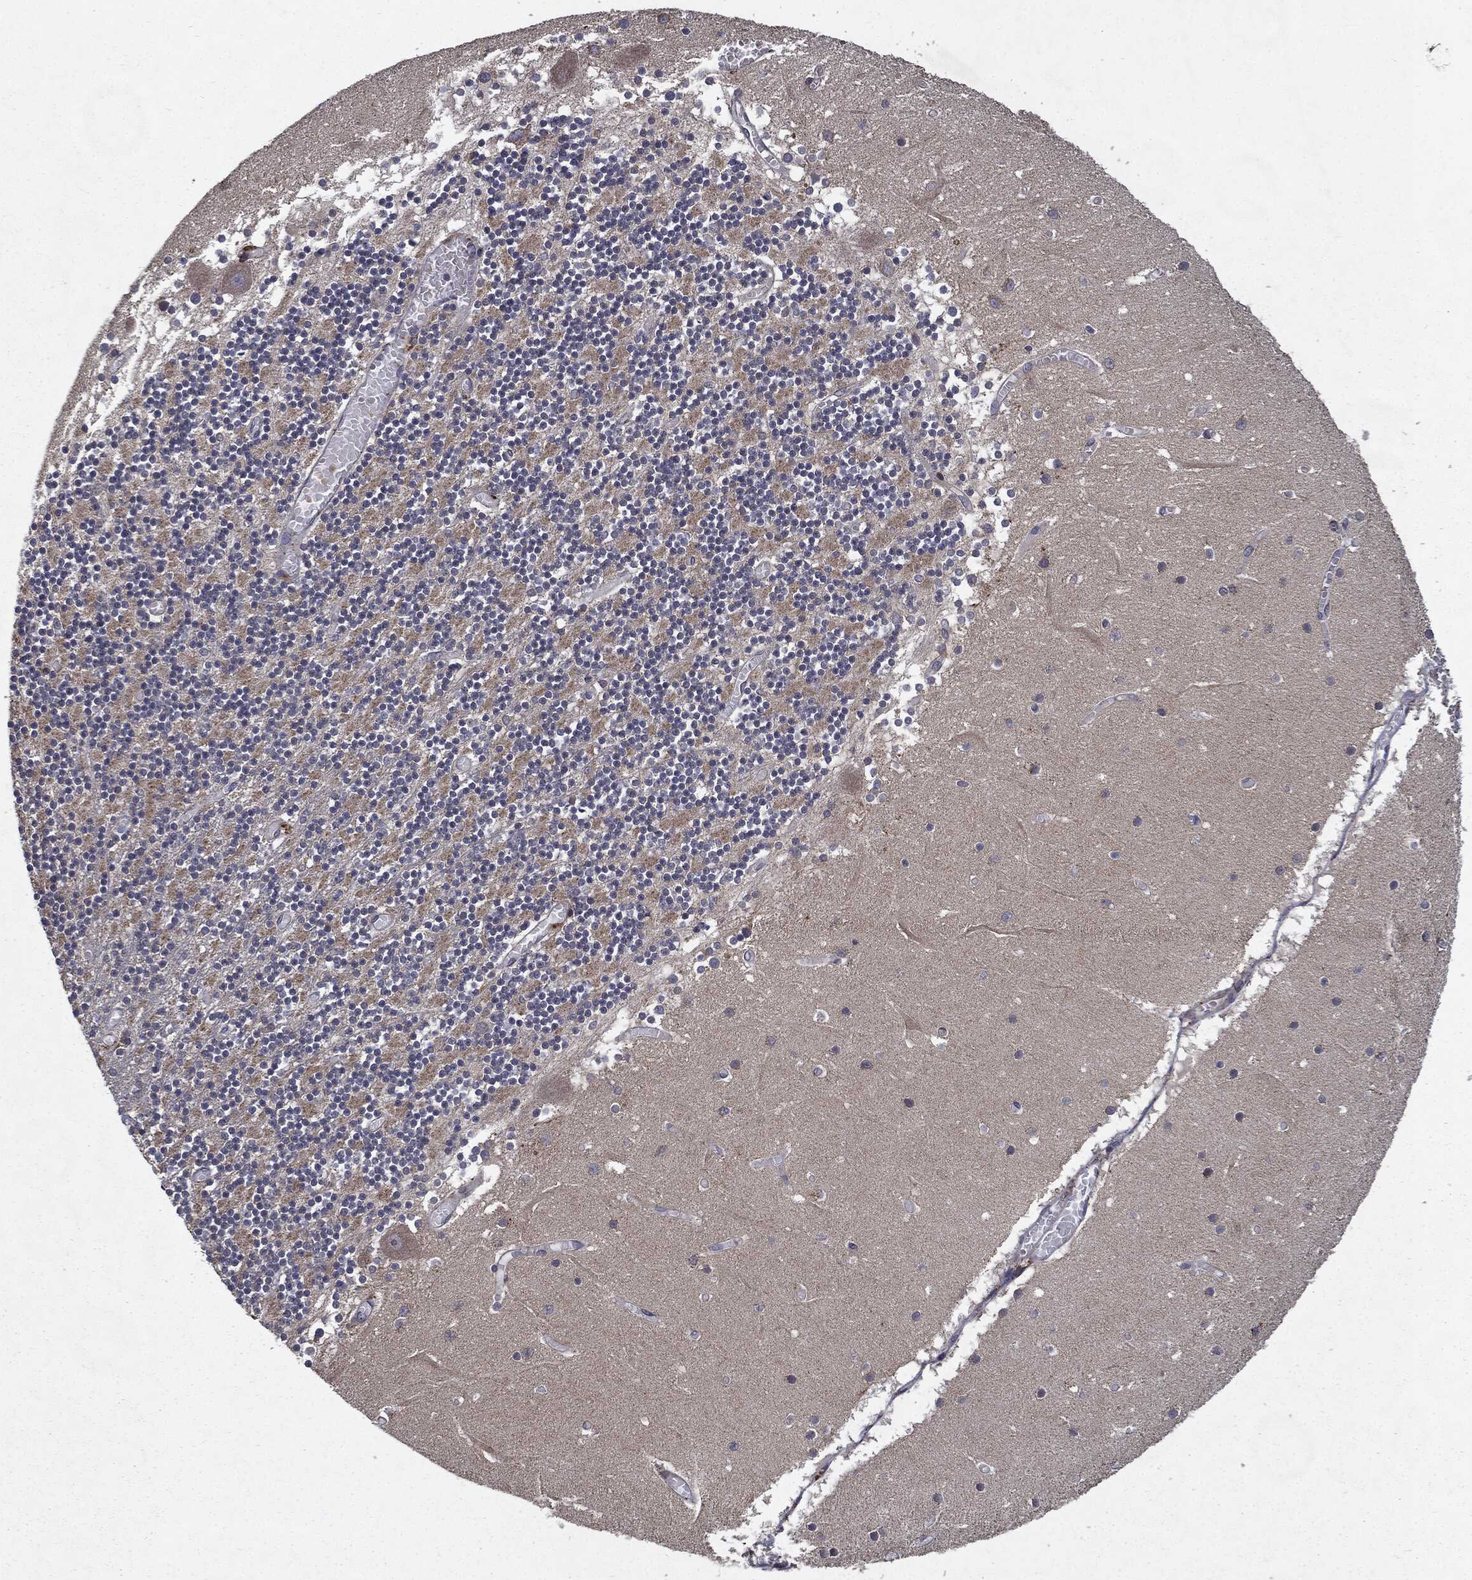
{"staining": {"intensity": "negative", "quantity": "none", "location": "none"}, "tissue": "cerebellum", "cell_type": "Cells in granular layer", "image_type": "normal", "snomed": [{"axis": "morphology", "description": "Normal tissue, NOS"}, {"axis": "topography", "description": "Cerebellum"}], "caption": "Histopathology image shows no protein positivity in cells in granular layer of normal cerebellum.", "gene": "HDAC5", "patient": {"sex": "female", "age": 28}}